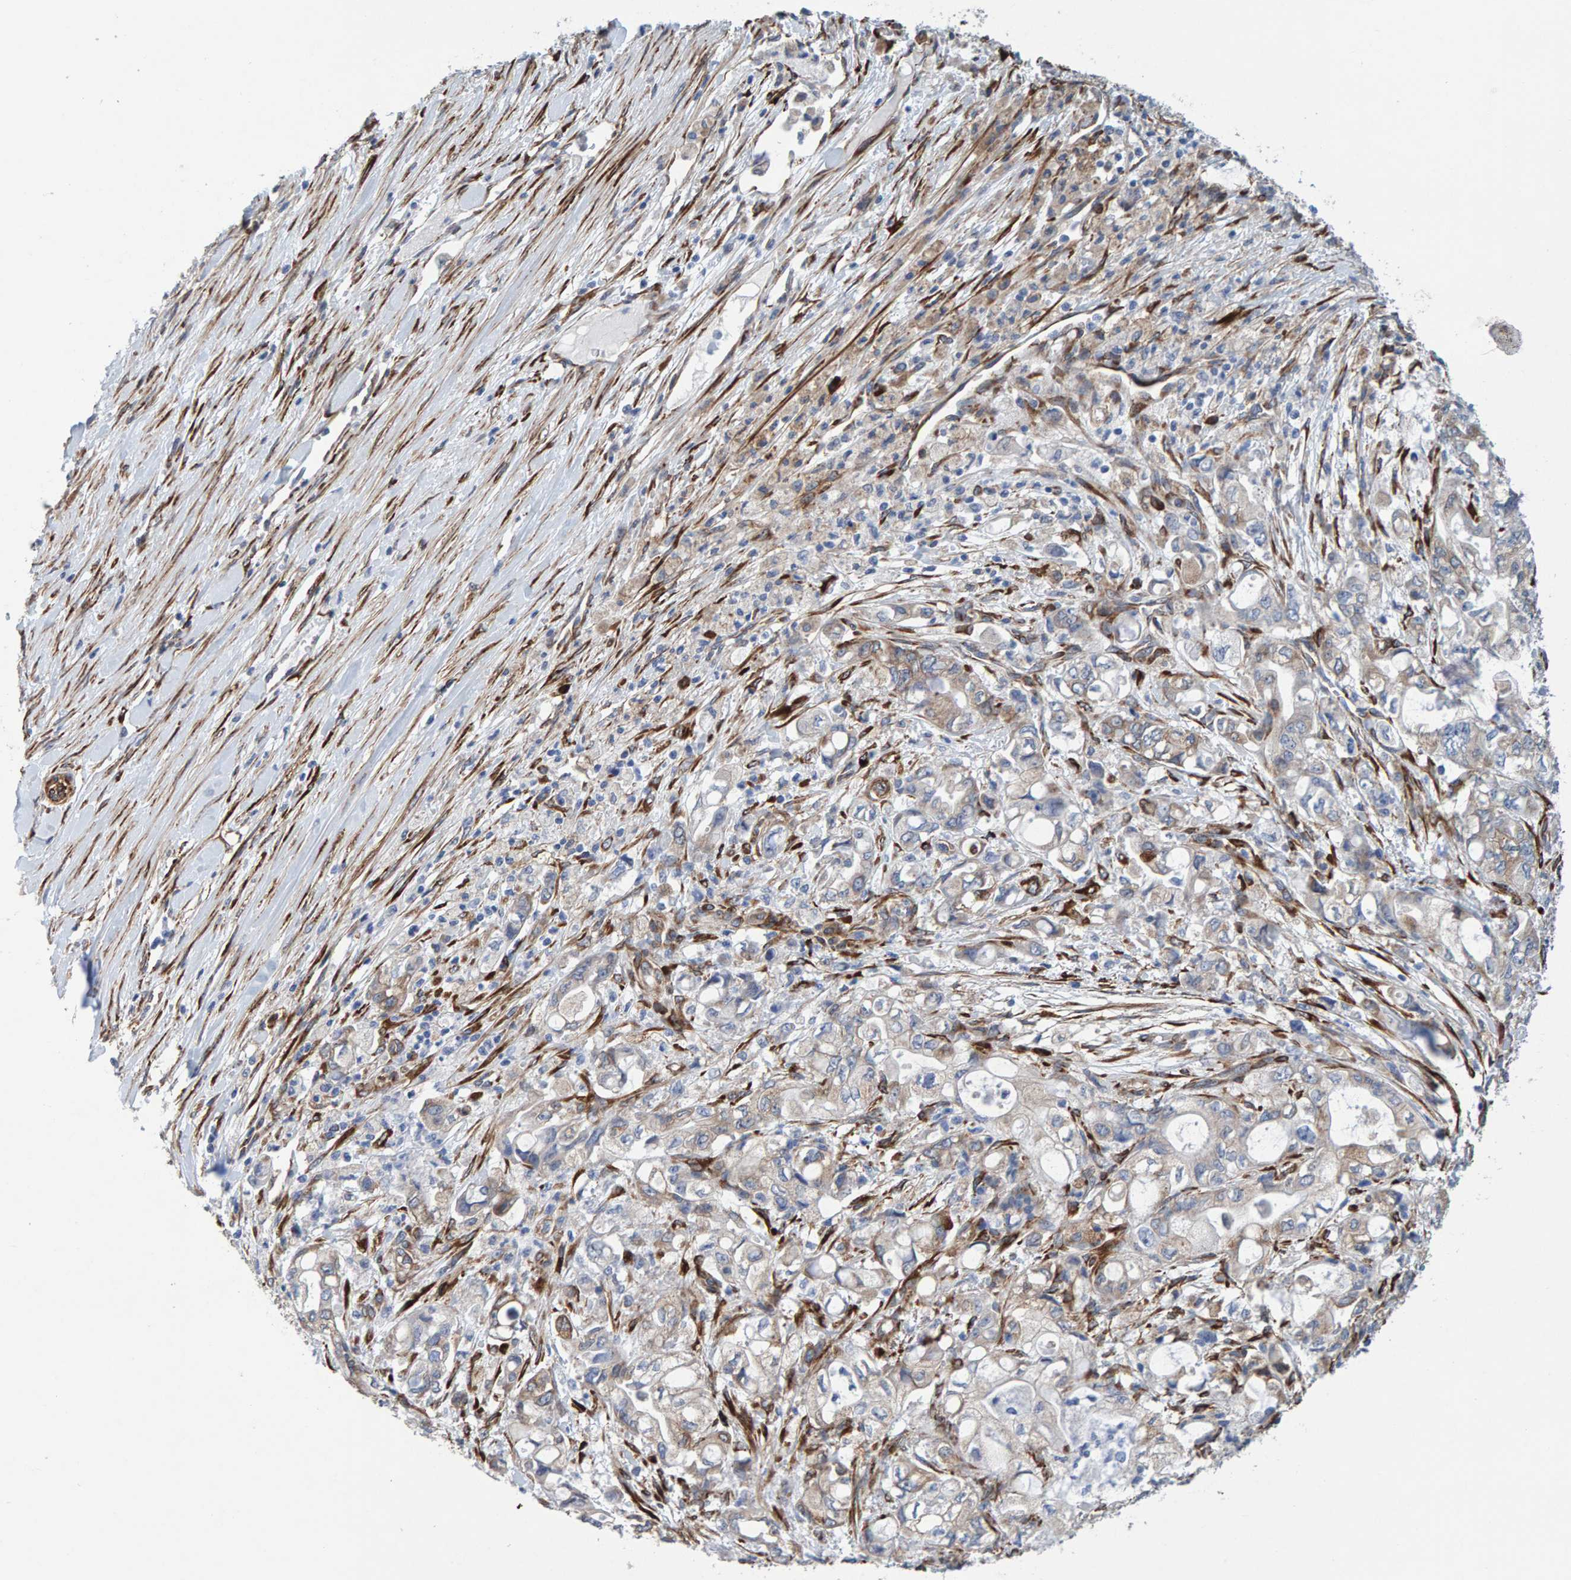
{"staining": {"intensity": "weak", "quantity": "<25%", "location": "cytoplasmic/membranous"}, "tissue": "pancreatic cancer", "cell_type": "Tumor cells", "image_type": "cancer", "snomed": [{"axis": "morphology", "description": "Adenocarcinoma, NOS"}, {"axis": "topography", "description": "Pancreas"}], "caption": "Tumor cells show no significant protein expression in adenocarcinoma (pancreatic).", "gene": "MMP16", "patient": {"sex": "male", "age": 79}}